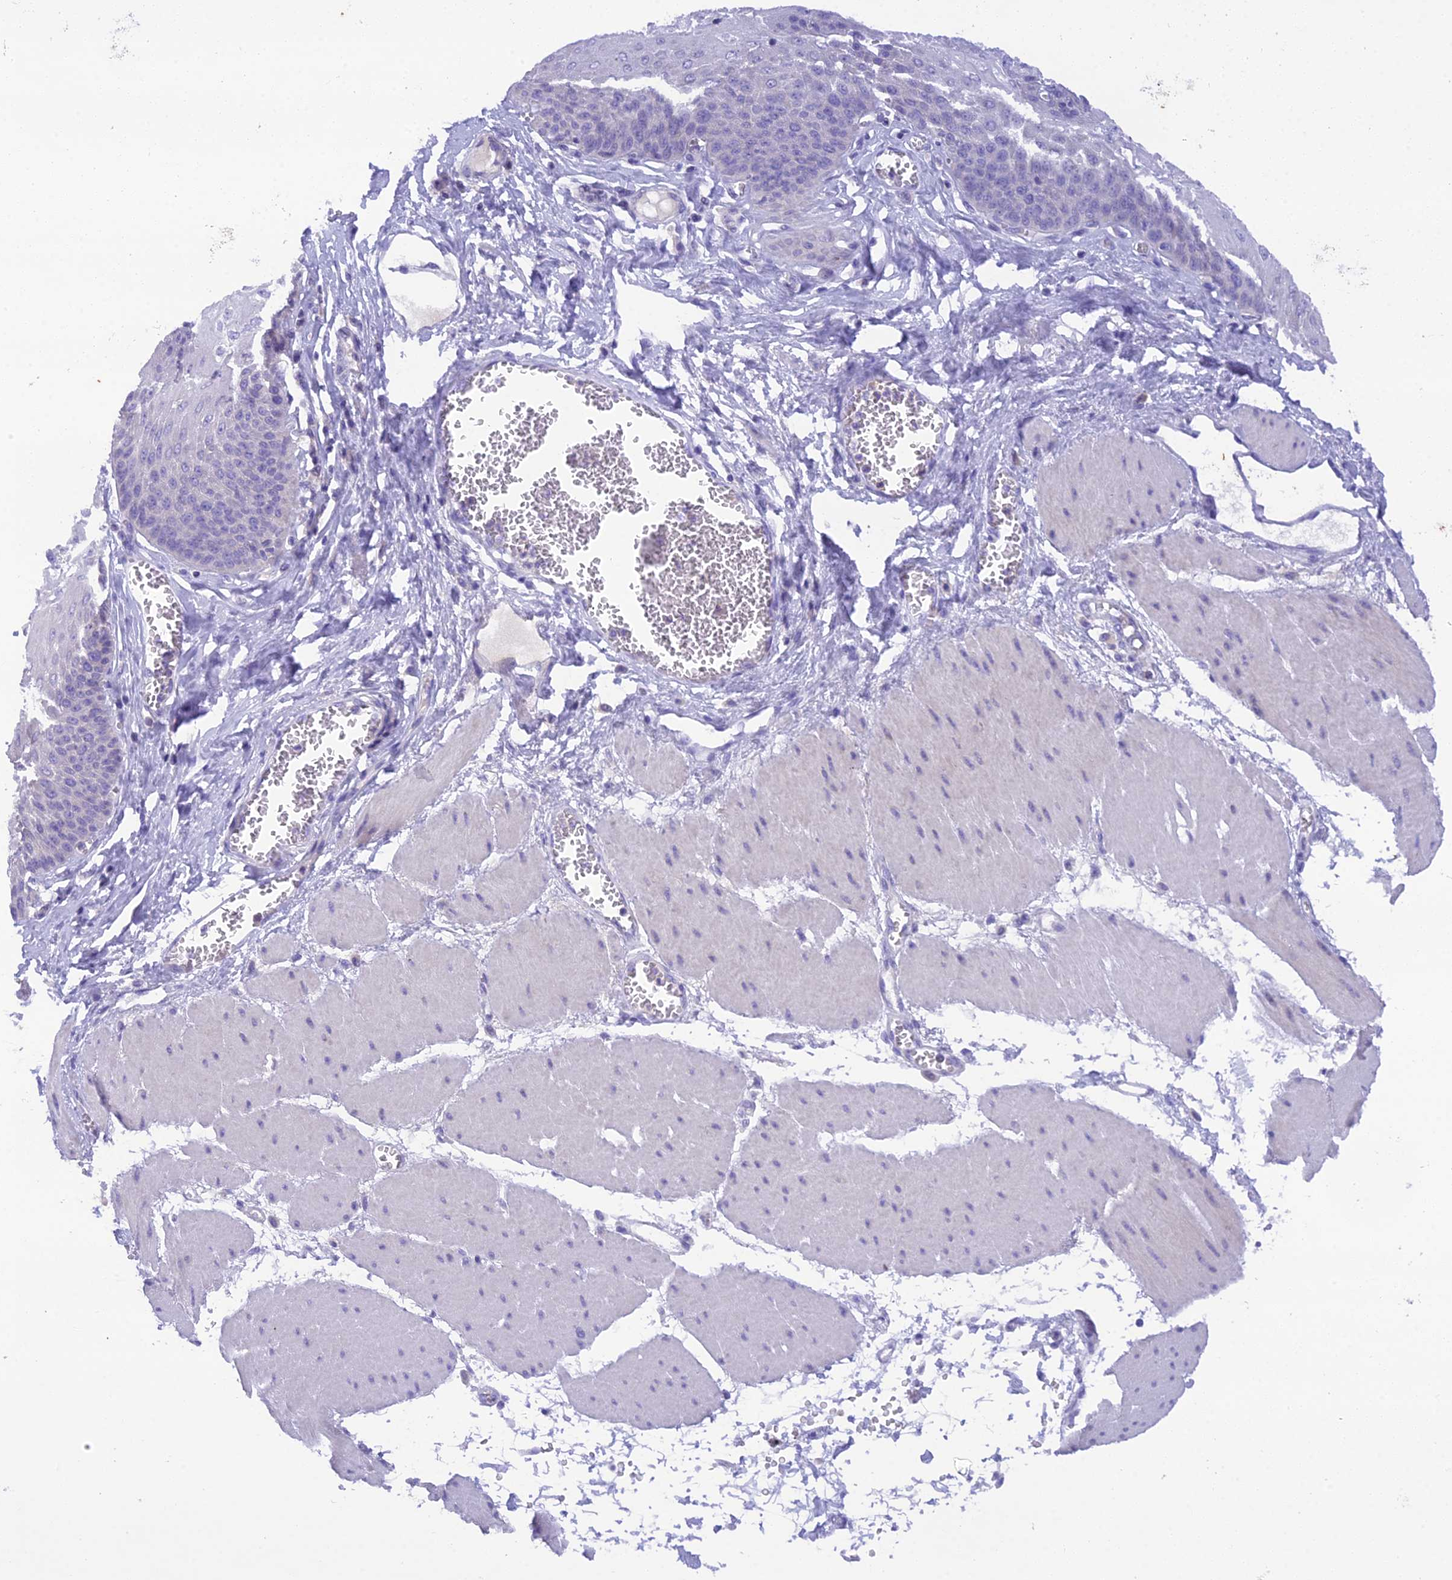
{"staining": {"intensity": "negative", "quantity": "none", "location": "none"}, "tissue": "esophagus", "cell_type": "Squamous epithelial cells", "image_type": "normal", "snomed": [{"axis": "morphology", "description": "Normal tissue, NOS"}, {"axis": "topography", "description": "Esophagus"}], "caption": "Human esophagus stained for a protein using immunohistochemistry displays no staining in squamous epithelial cells.", "gene": "KIAA0408", "patient": {"sex": "male", "age": 60}}